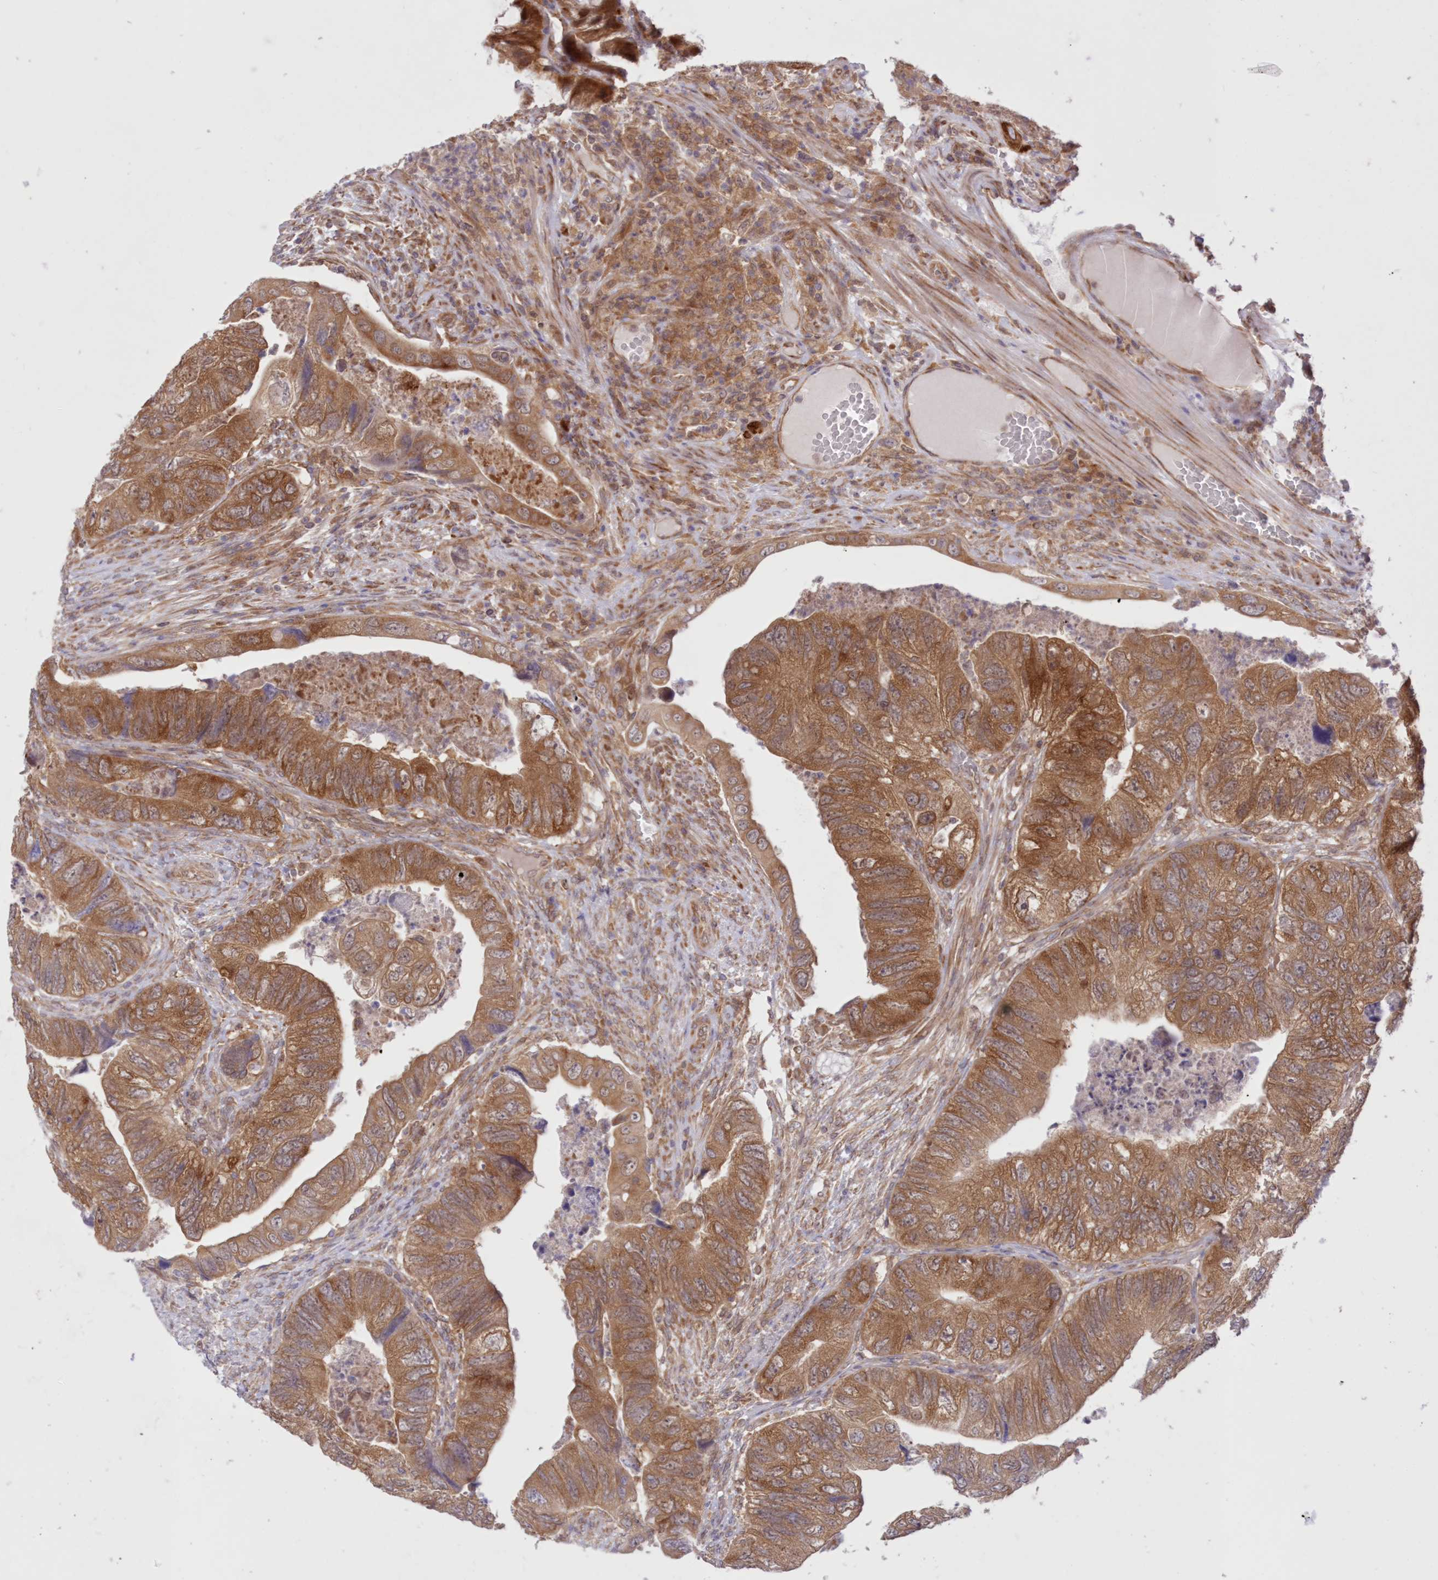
{"staining": {"intensity": "strong", "quantity": ">75%", "location": "cytoplasmic/membranous"}, "tissue": "colorectal cancer", "cell_type": "Tumor cells", "image_type": "cancer", "snomed": [{"axis": "morphology", "description": "Adenocarcinoma, NOS"}, {"axis": "topography", "description": "Rectum"}], "caption": "A high-resolution histopathology image shows IHC staining of adenocarcinoma (colorectal), which exhibits strong cytoplasmic/membranous expression in about >75% of tumor cells.", "gene": "RNPEP", "patient": {"sex": "male", "age": 63}}